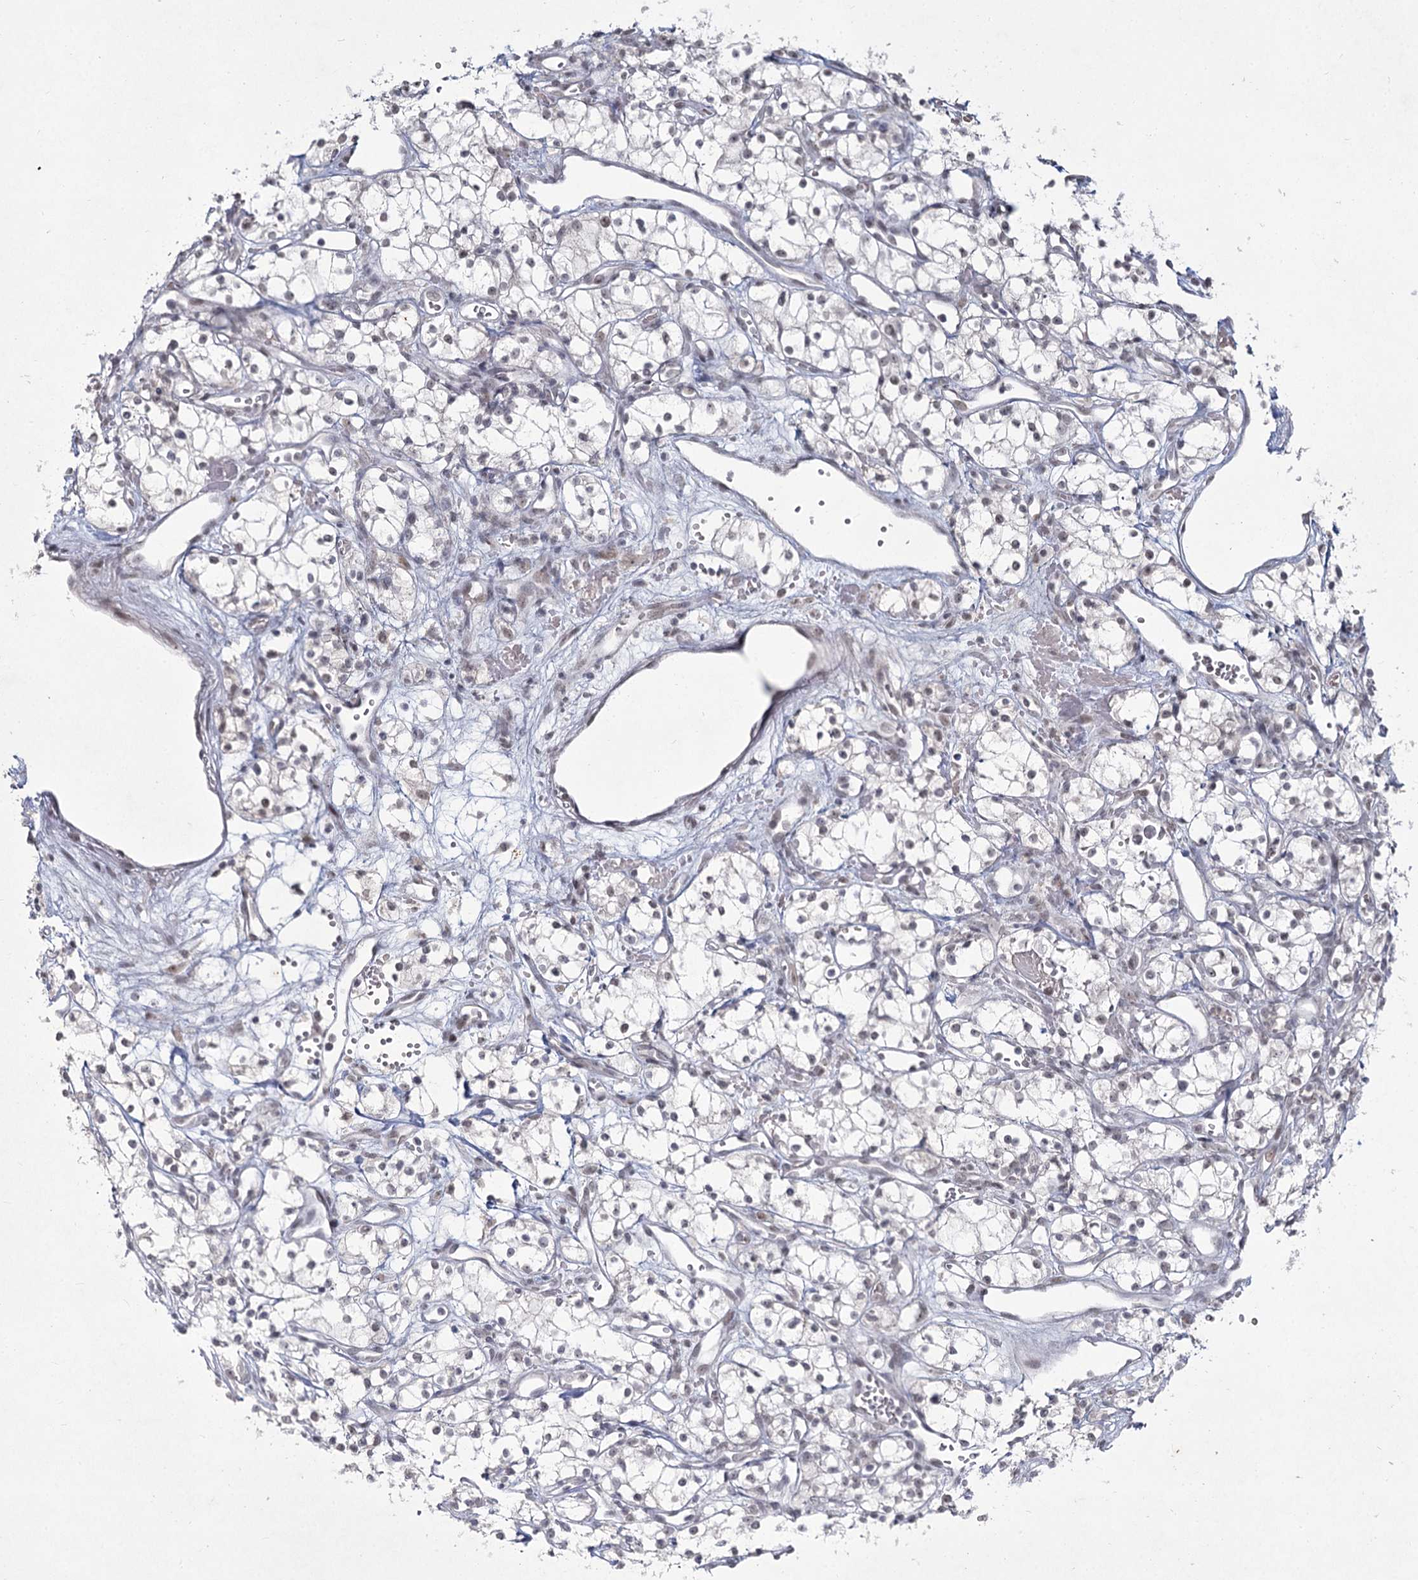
{"staining": {"intensity": "weak", "quantity": "<25%", "location": "nuclear"}, "tissue": "renal cancer", "cell_type": "Tumor cells", "image_type": "cancer", "snomed": [{"axis": "morphology", "description": "Adenocarcinoma, NOS"}, {"axis": "topography", "description": "Kidney"}], "caption": "DAB immunohistochemical staining of human renal cancer (adenocarcinoma) displays no significant staining in tumor cells.", "gene": "LY6G5C", "patient": {"sex": "male", "age": 59}}